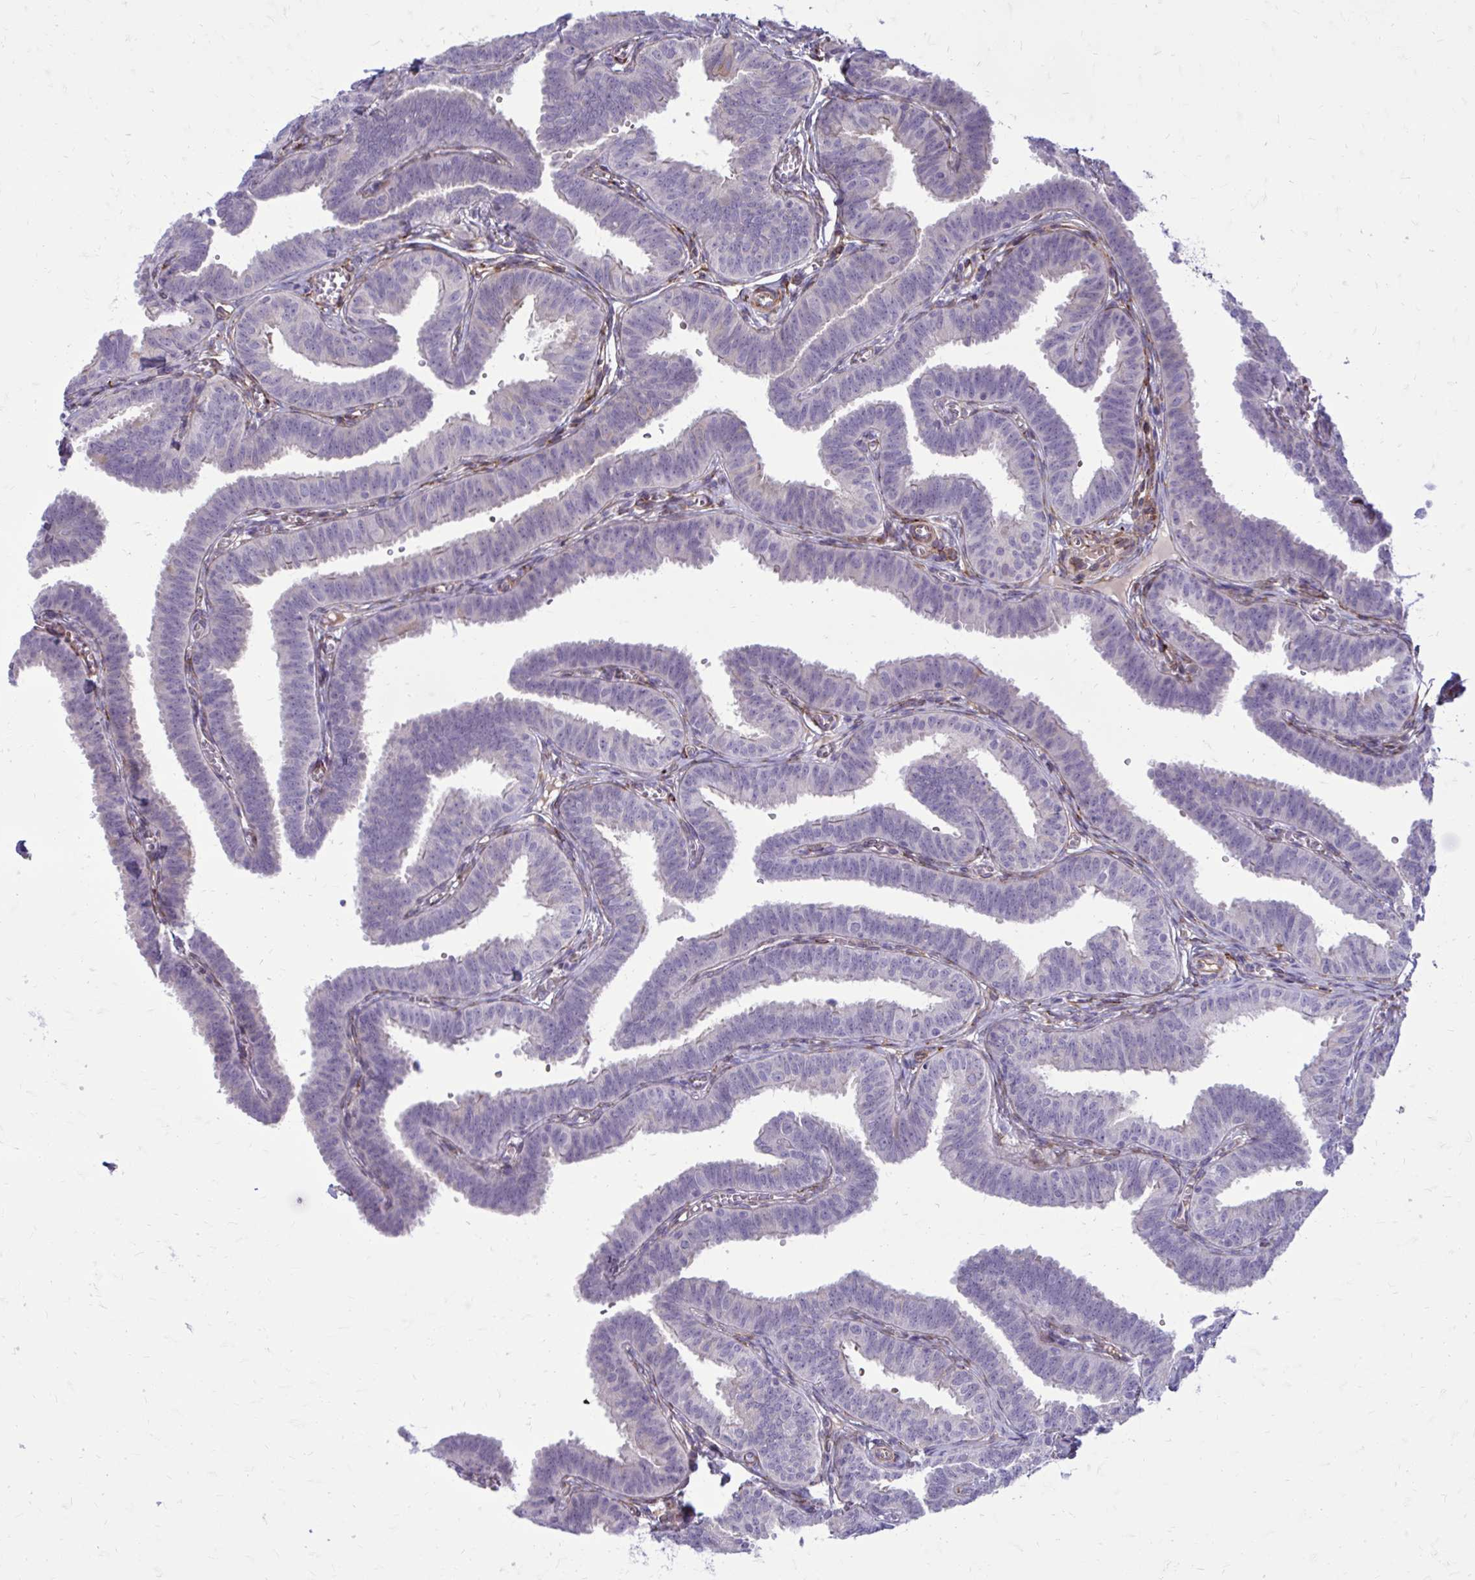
{"staining": {"intensity": "moderate", "quantity": "<25%", "location": "cytoplasmic/membranous"}, "tissue": "fallopian tube", "cell_type": "Glandular cells", "image_type": "normal", "snomed": [{"axis": "morphology", "description": "Normal tissue, NOS"}, {"axis": "topography", "description": "Fallopian tube"}], "caption": "Benign fallopian tube exhibits moderate cytoplasmic/membranous positivity in approximately <25% of glandular cells.", "gene": "BEND5", "patient": {"sex": "female", "age": 25}}